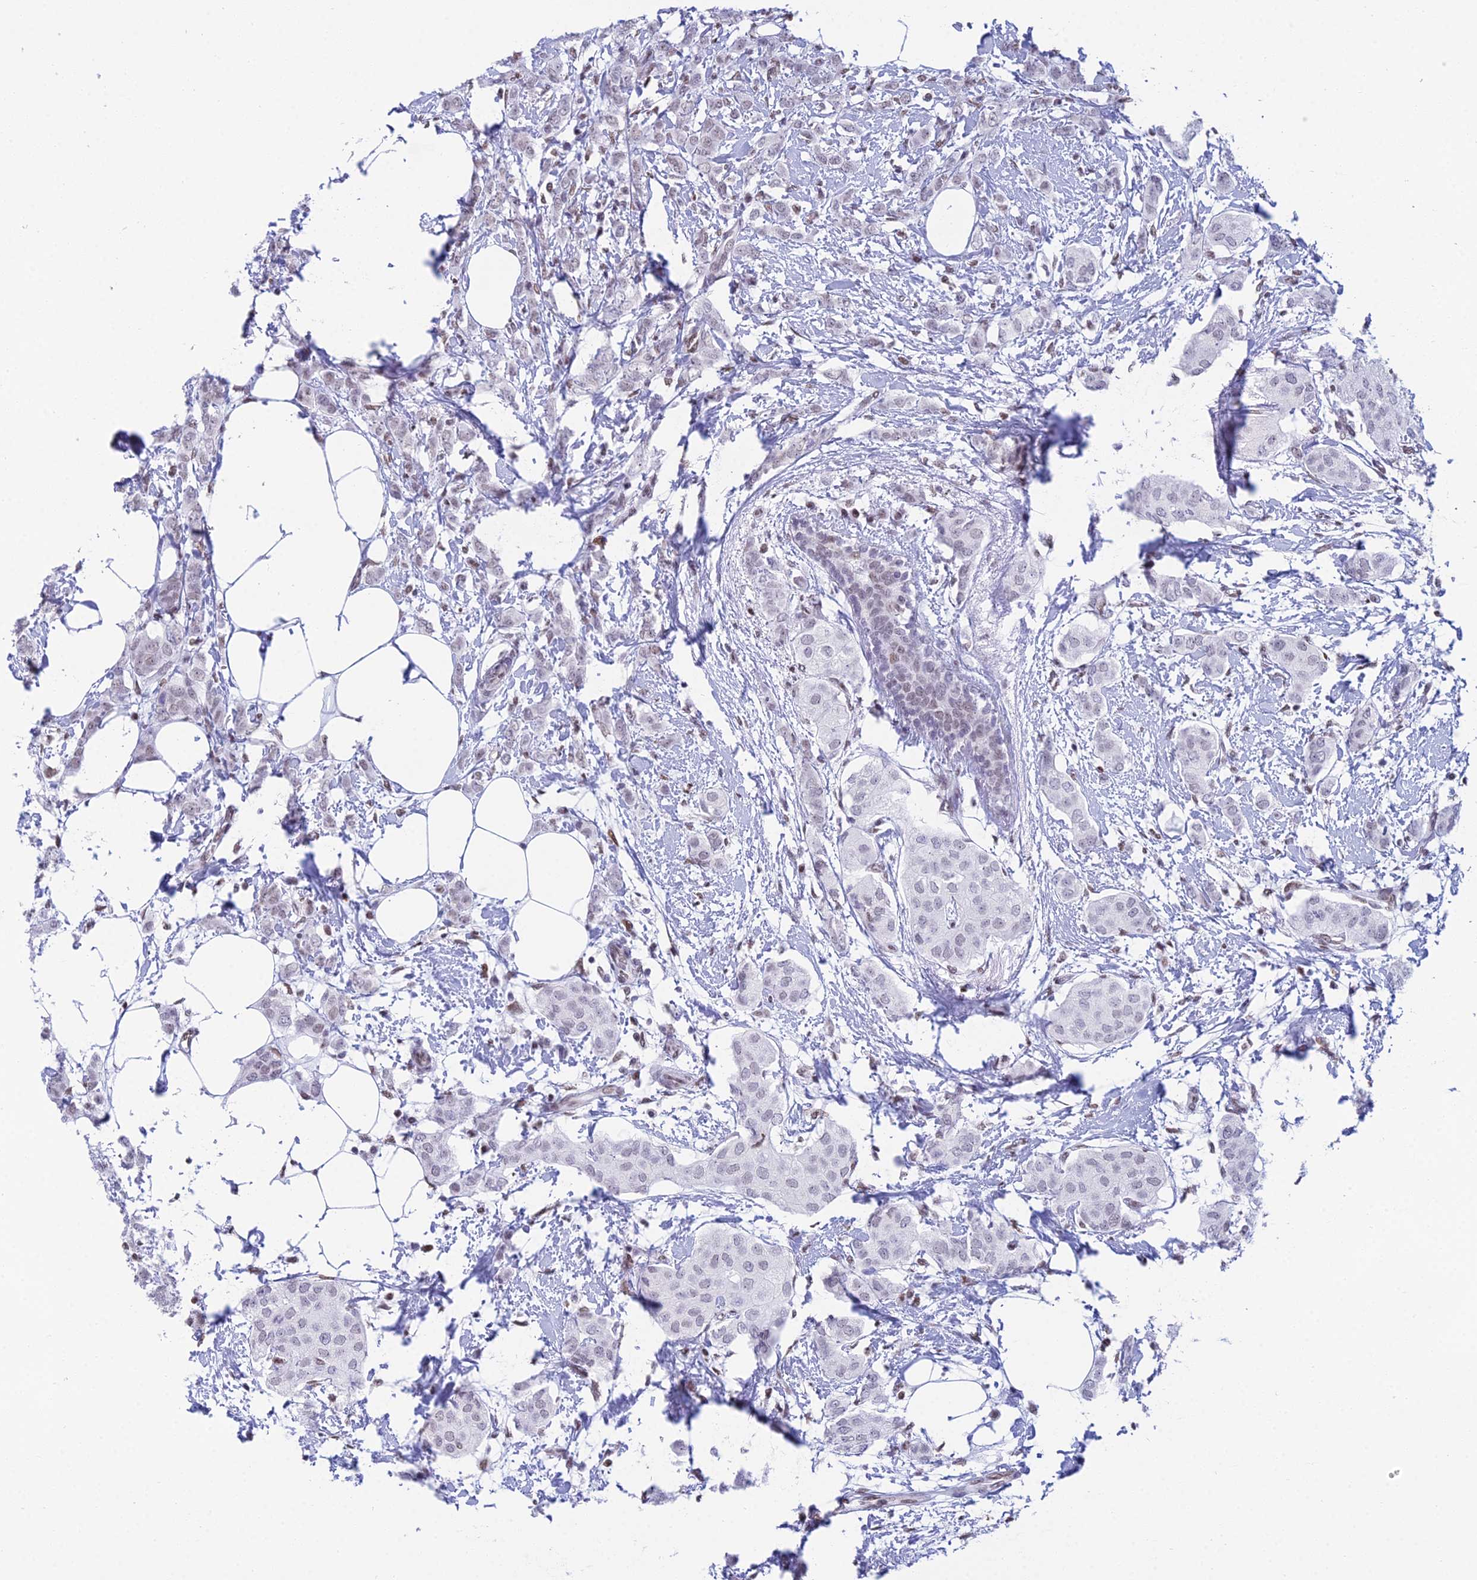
{"staining": {"intensity": "weak", "quantity": "25%-75%", "location": "nuclear"}, "tissue": "breast cancer", "cell_type": "Tumor cells", "image_type": "cancer", "snomed": [{"axis": "morphology", "description": "Duct carcinoma"}, {"axis": "topography", "description": "Breast"}], "caption": "Brown immunohistochemical staining in breast infiltrating ductal carcinoma demonstrates weak nuclear expression in approximately 25%-75% of tumor cells.", "gene": "CDC26", "patient": {"sex": "female", "age": 72}}